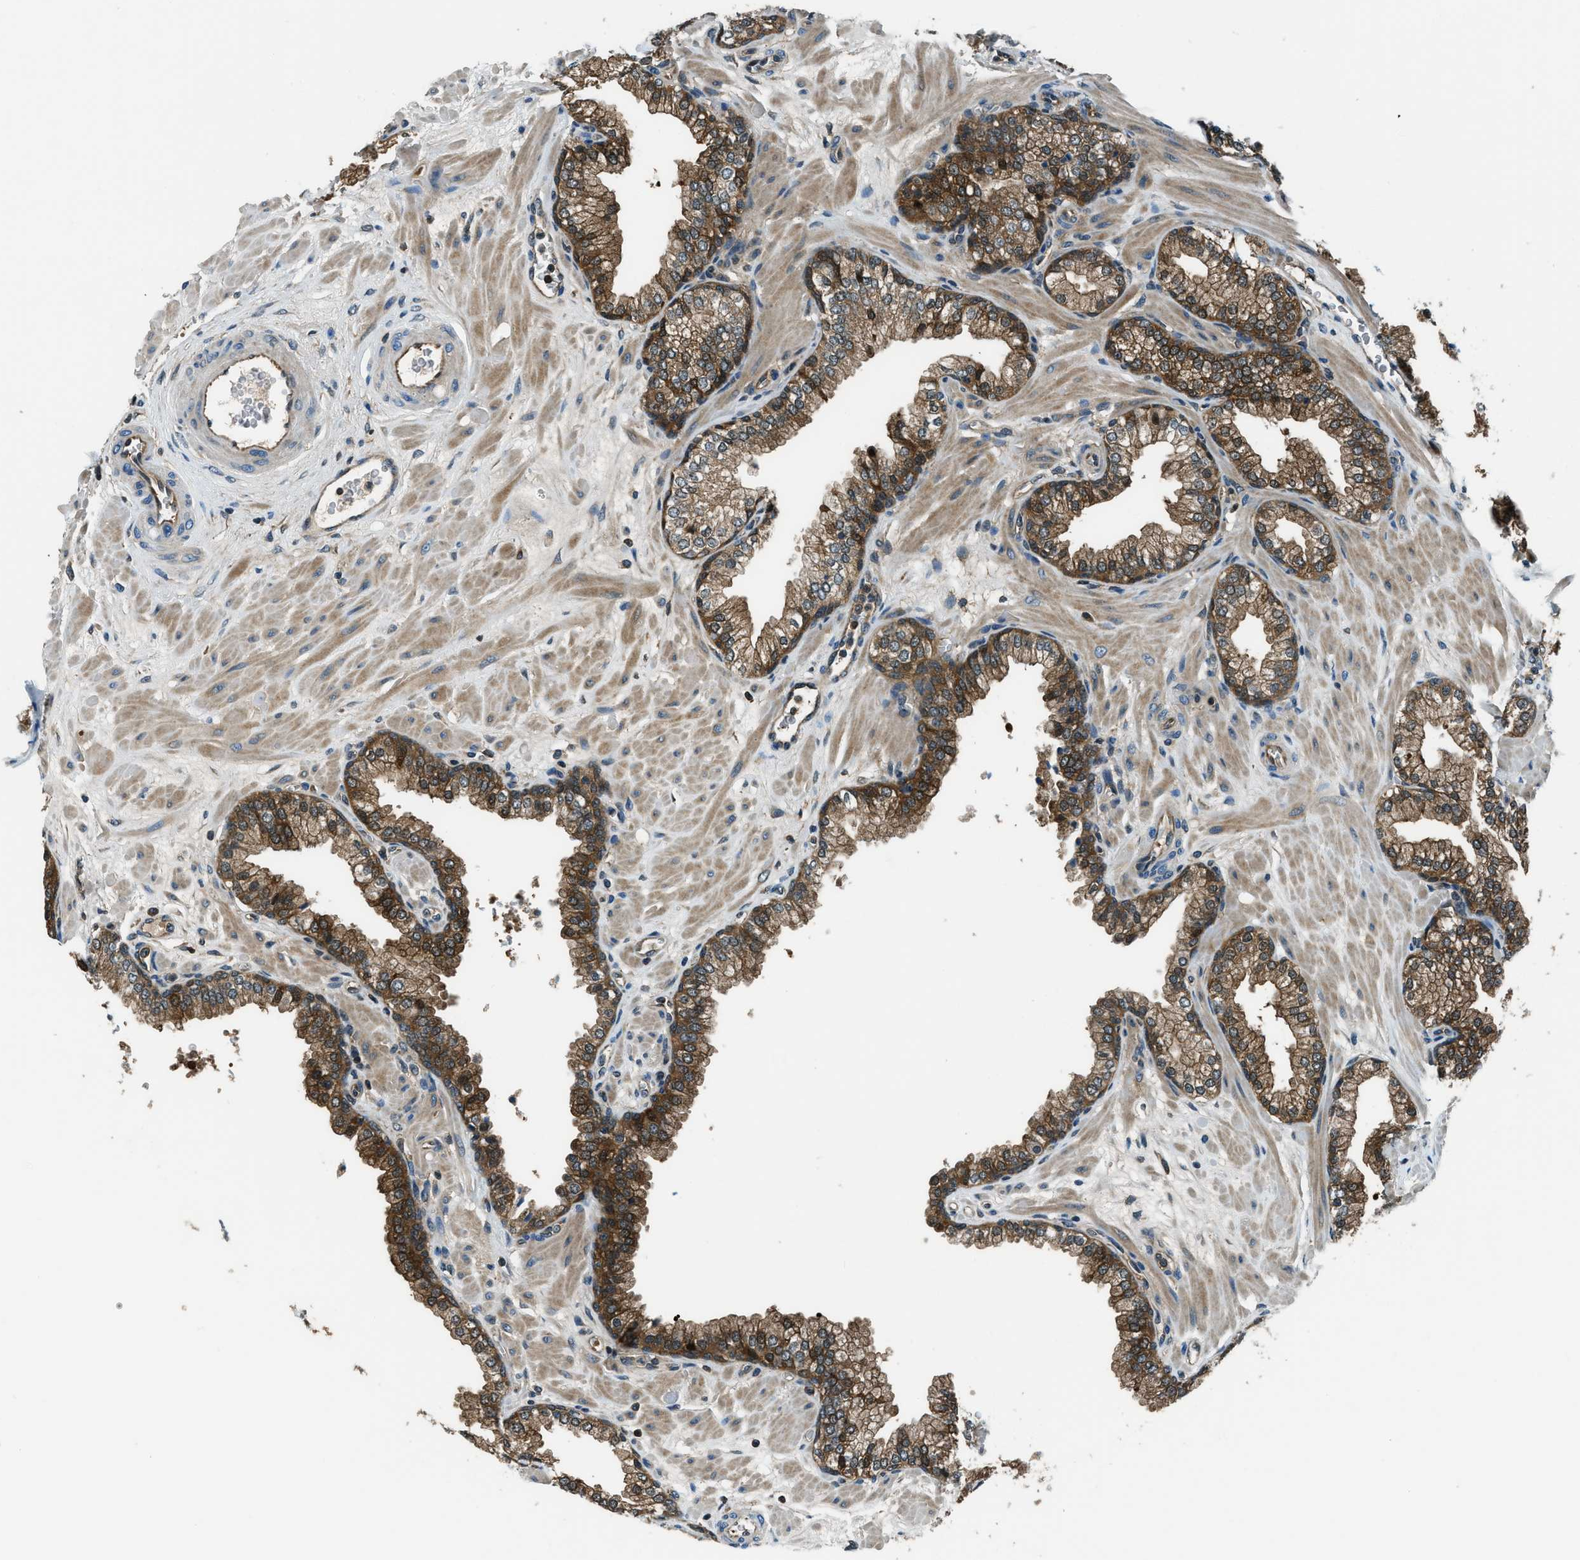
{"staining": {"intensity": "strong", "quantity": ">75%", "location": "cytoplasmic/membranous"}, "tissue": "prostate", "cell_type": "Glandular cells", "image_type": "normal", "snomed": [{"axis": "morphology", "description": "Normal tissue, NOS"}, {"axis": "morphology", "description": "Urothelial carcinoma, Low grade"}, {"axis": "topography", "description": "Urinary bladder"}, {"axis": "topography", "description": "Prostate"}], "caption": "Strong cytoplasmic/membranous protein positivity is present in approximately >75% of glandular cells in prostate.", "gene": "HEBP2", "patient": {"sex": "male", "age": 60}}